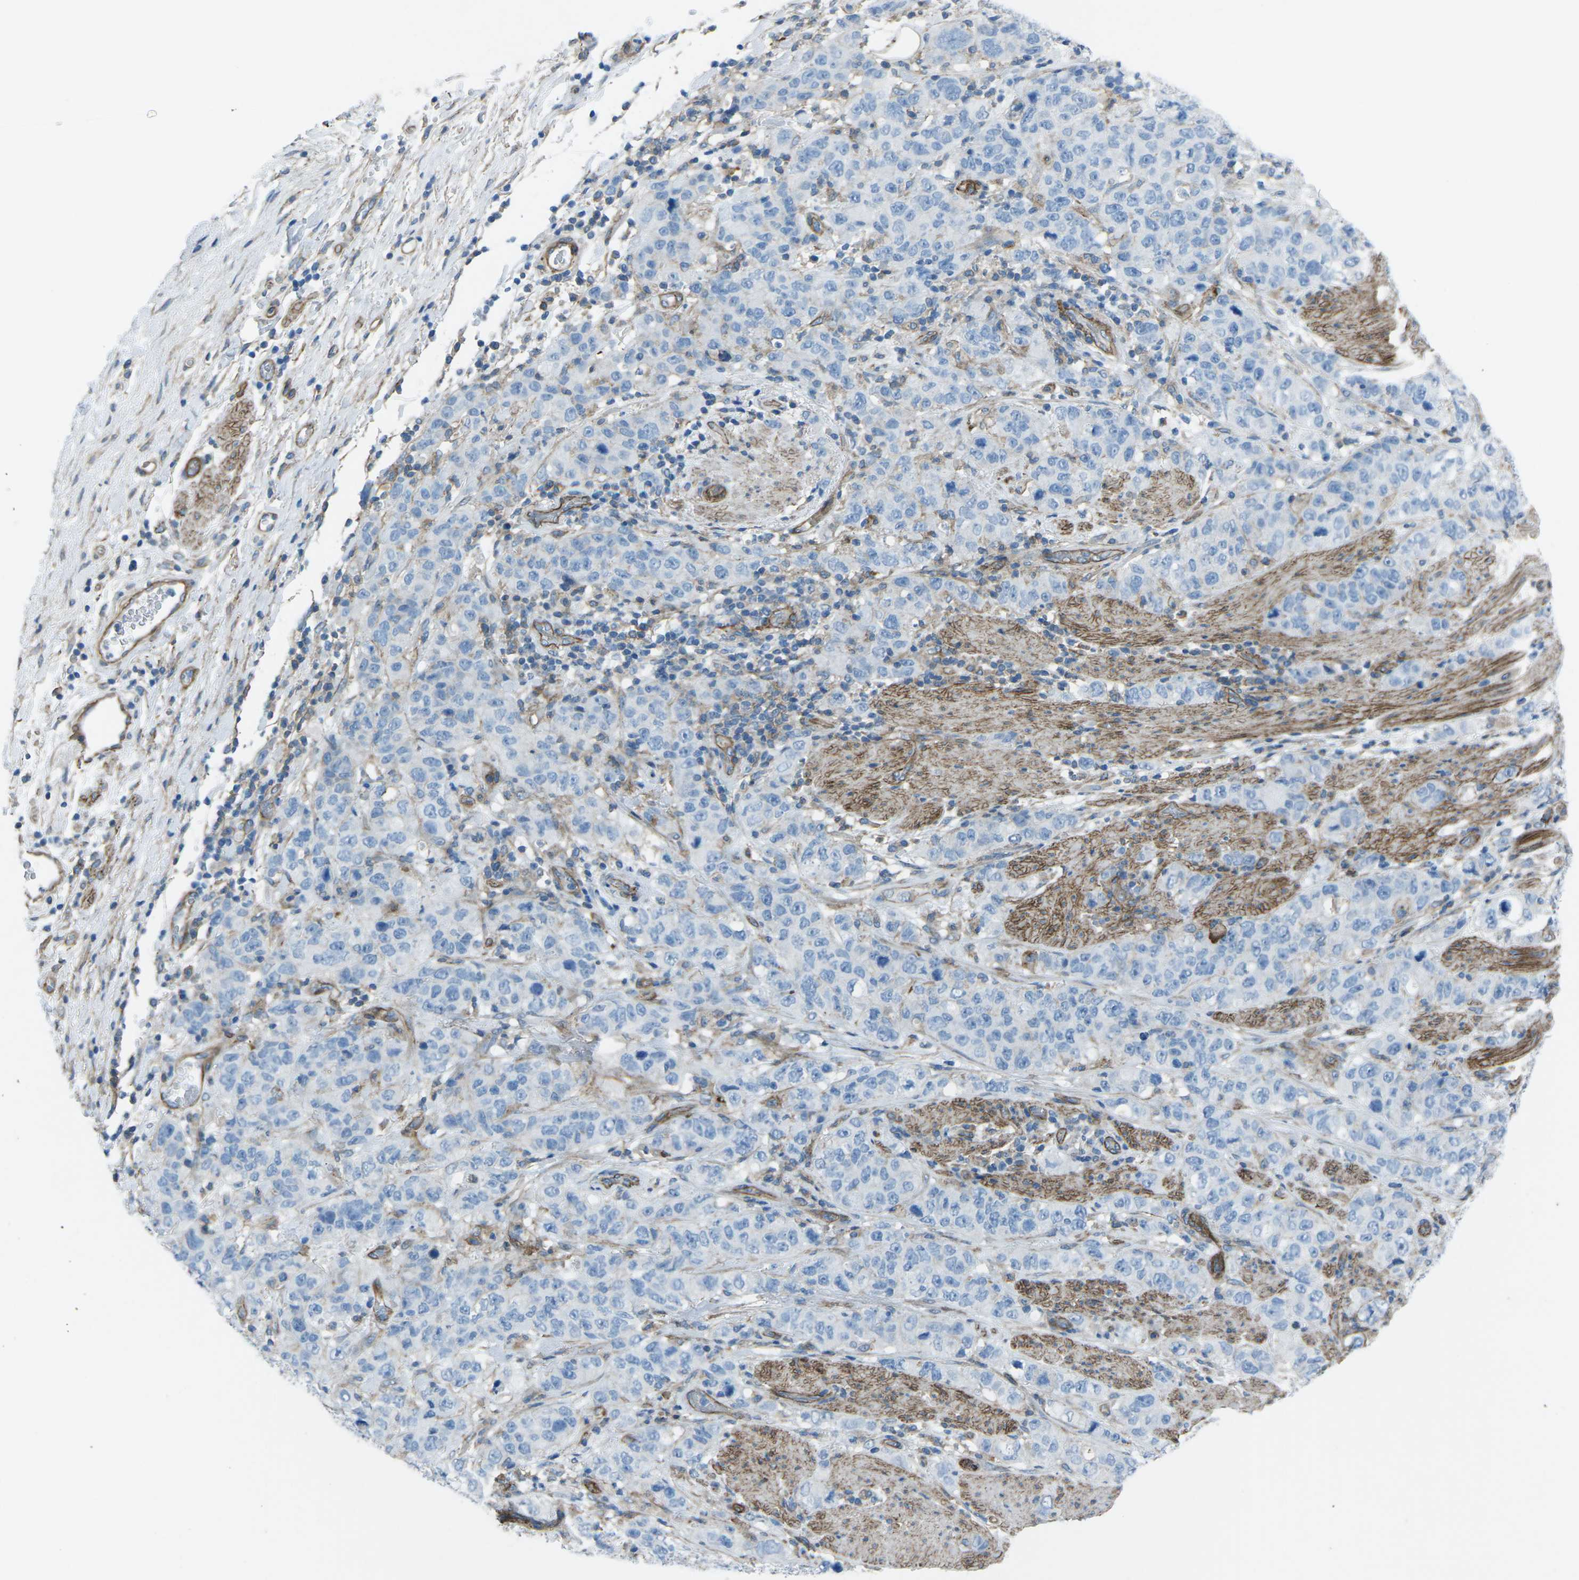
{"staining": {"intensity": "negative", "quantity": "none", "location": "none"}, "tissue": "stomach cancer", "cell_type": "Tumor cells", "image_type": "cancer", "snomed": [{"axis": "morphology", "description": "Adenocarcinoma, NOS"}, {"axis": "topography", "description": "Stomach"}], "caption": "Tumor cells are negative for protein expression in human adenocarcinoma (stomach).", "gene": "UTRN", "patient": {"sex": "male", "age": 48}}